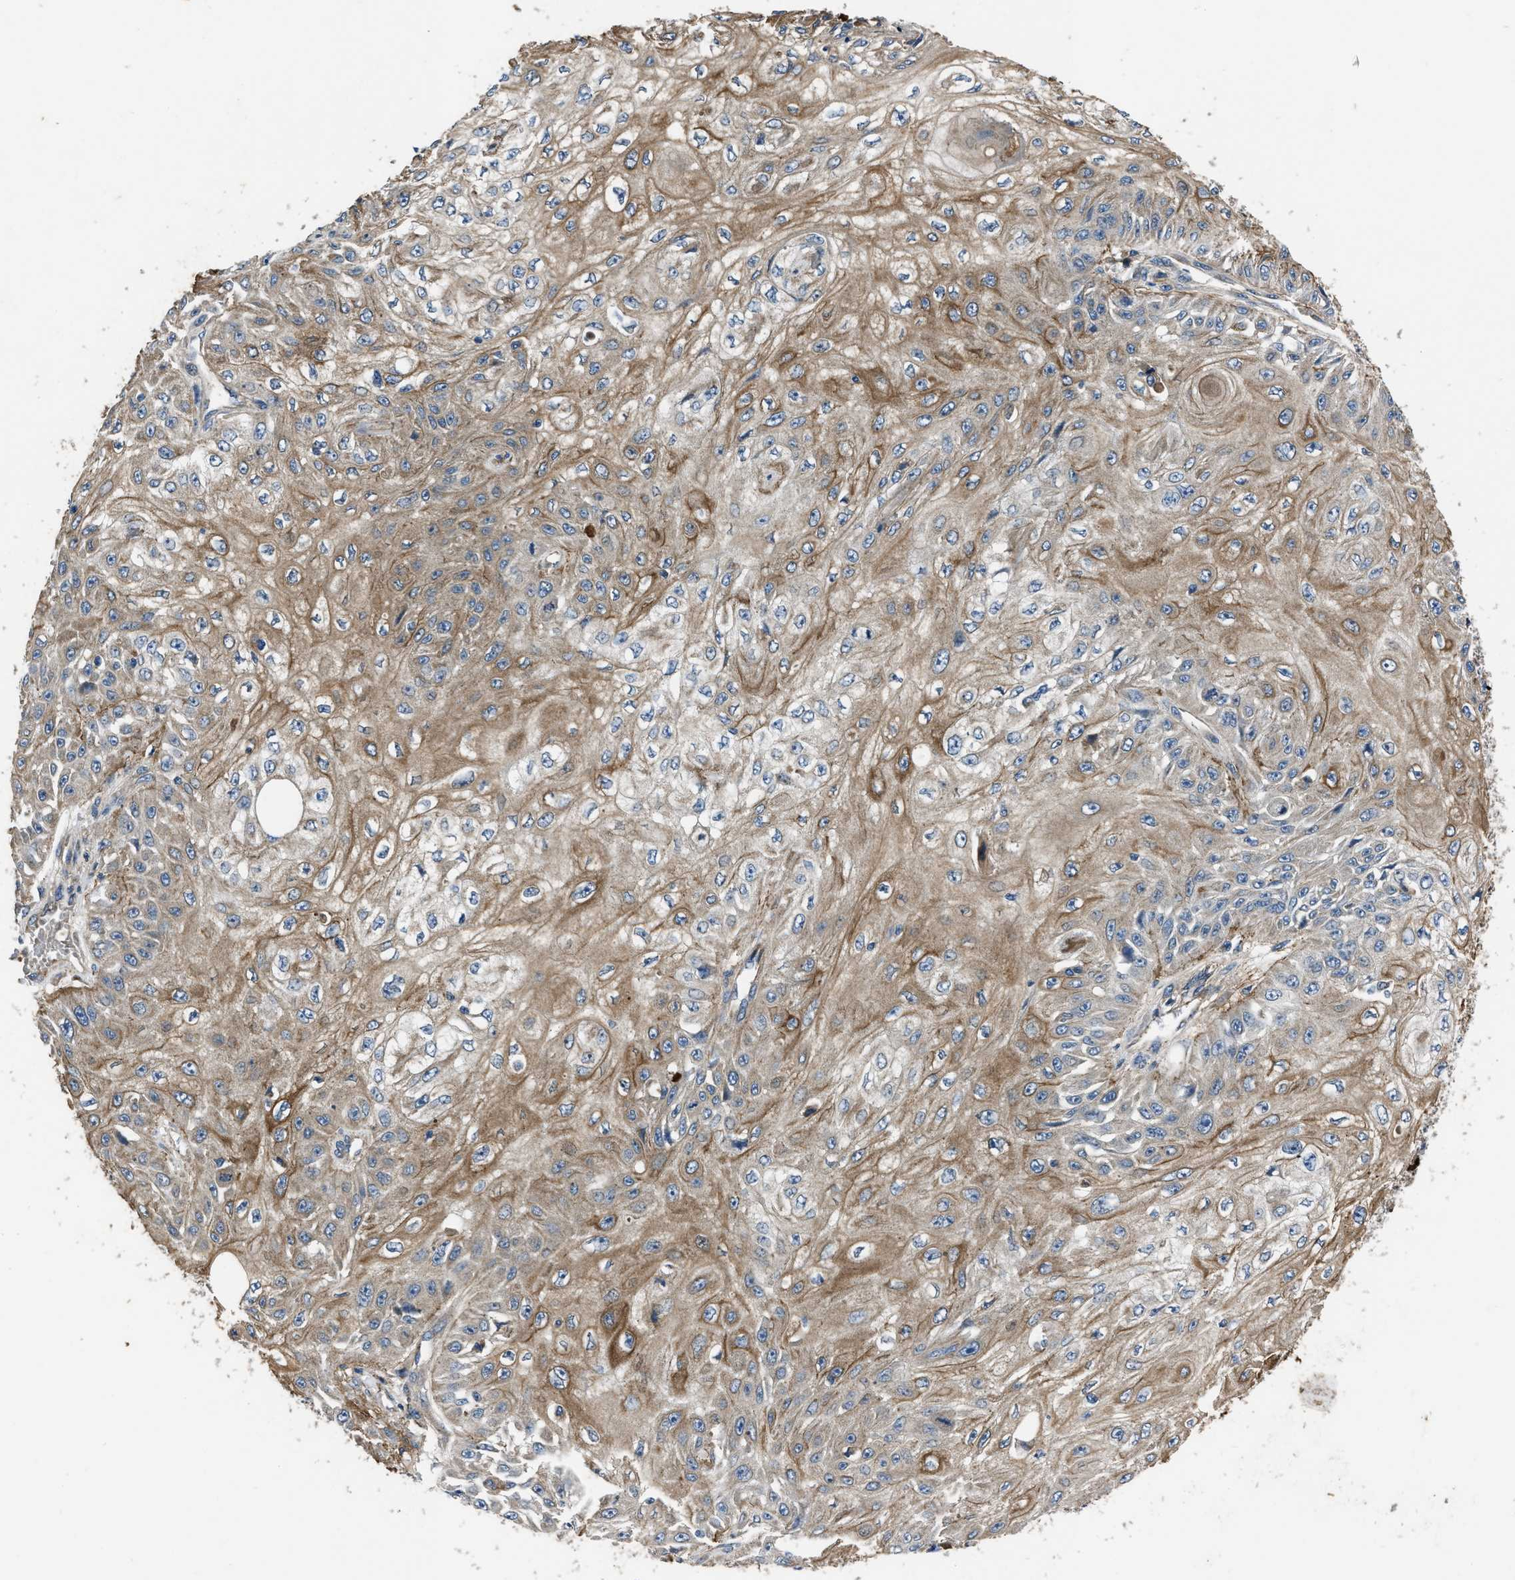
{"staining": {"intensity": "weak", "quantity": "25%-75%", "location": "cytoplasmic/membranous"}, "tissue": "skin cancer", "cell_type": "Tumor cells", "image_type": "cancer", "snomed": [{"axis": "morphology", "description": "Squamous cell carcinoma, NOS"}, {"axis": "morphology", "description": "Squamous cell carcinoma, metastatic, NOS"}, {"axis": "topography", "description": "Skin"}, {"axis": "topography", "description": "Lymph node"}], "caption": "Metastatic squamous cell carcinoma (skin) was stained to show a protein in brown. There is low levels of weak cytoplasmic/membranous positivity in approximately 25%-75% of tumor cells.", "gene": "ERC1", "patient": {"sex": "male", "age": 75}}